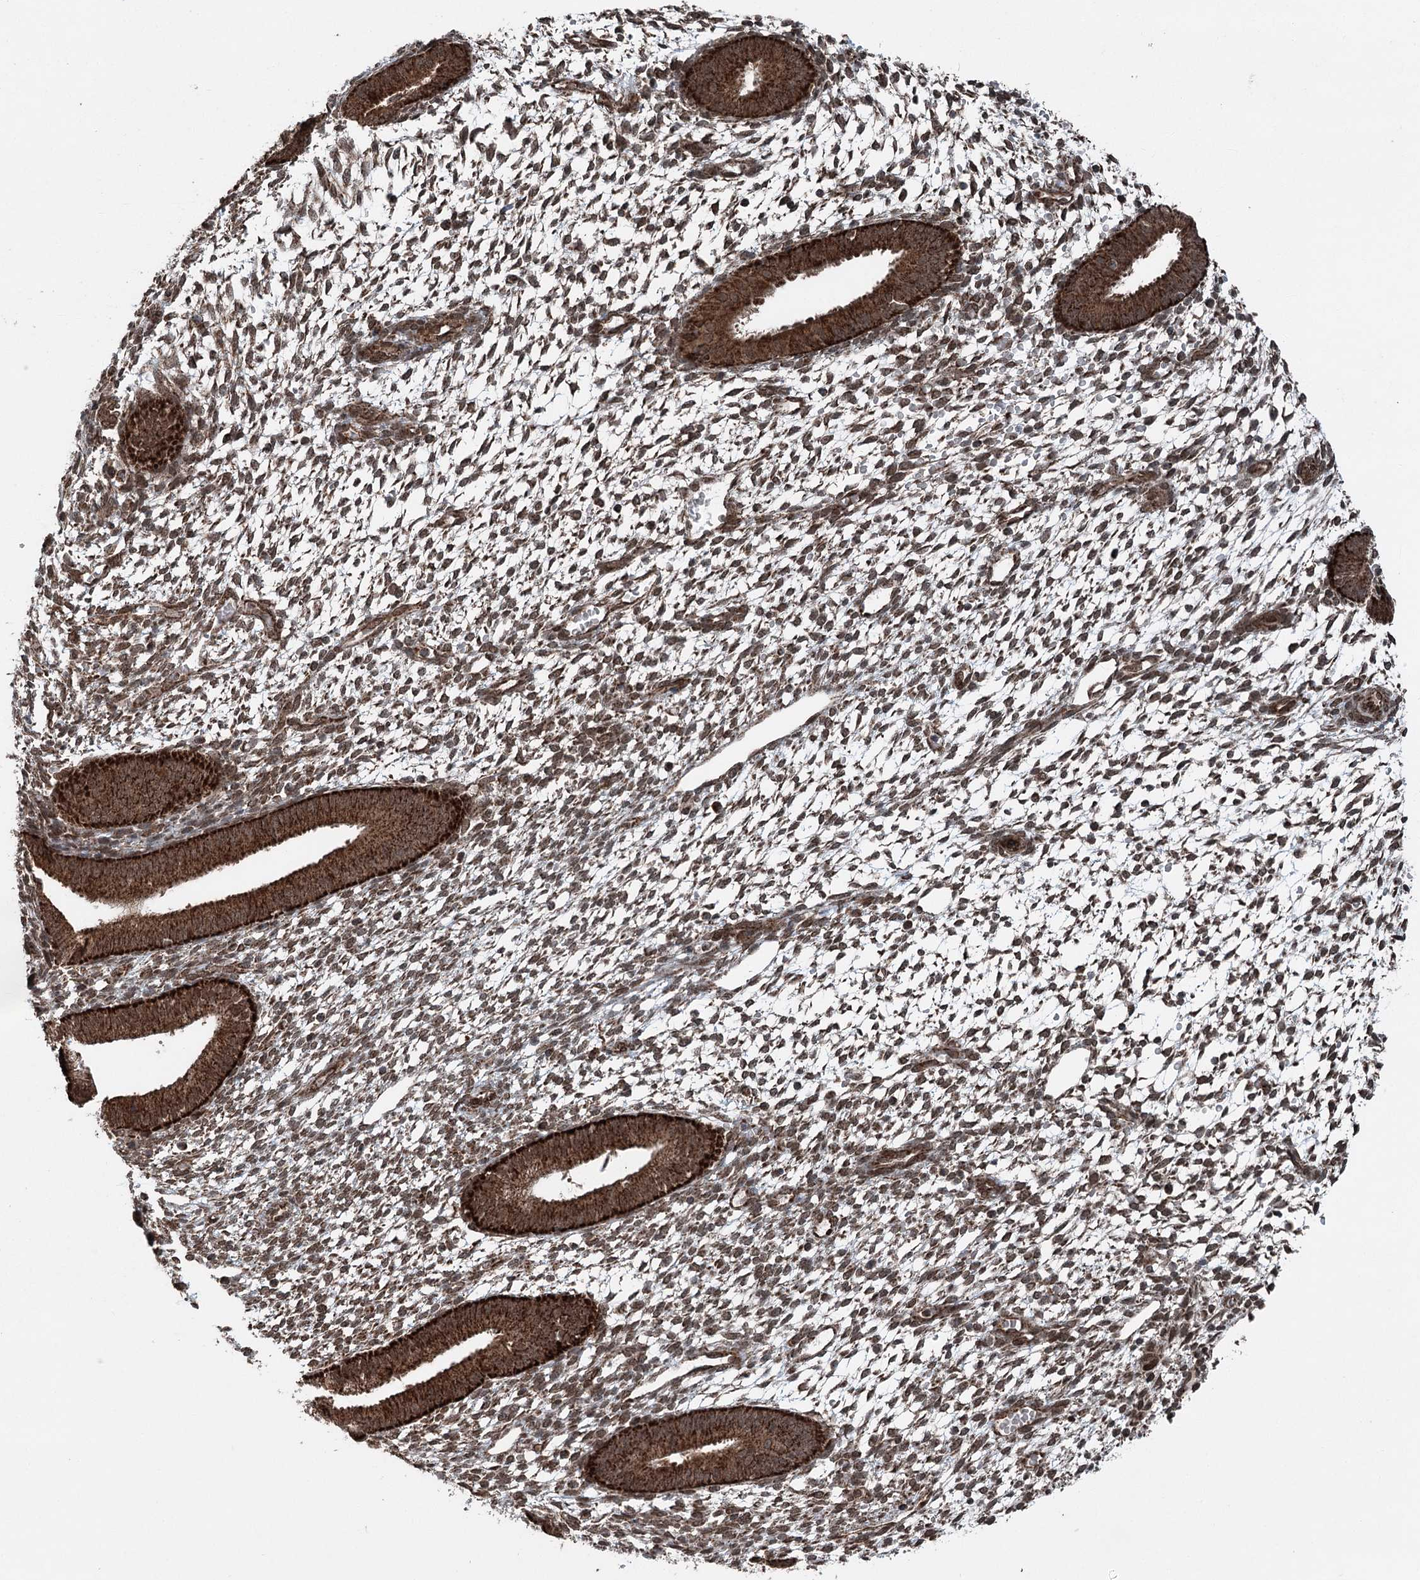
{"staining": {"intensity": "moderate", "quantity": "25%-75%", "location": "cytoplasmic/membranous"}, "tissue": "endometrium", "cell_type": "Cells in endometrial stroma", "image_type": "normal", "snomed": [{"axis": "morphology", "description": "Normal tissue, NOS"}, {"axis": "topography", "description": "Endometrium"}], "caption": "This is a photomicrograph of IHC staining of unremarkable endometrium, which shows moderate positivity in the cytoplasmic/membranous of cells in endometrial stroma.", "gene": "BCKDHA", "patient": {"sex": "female", "age": 46}}